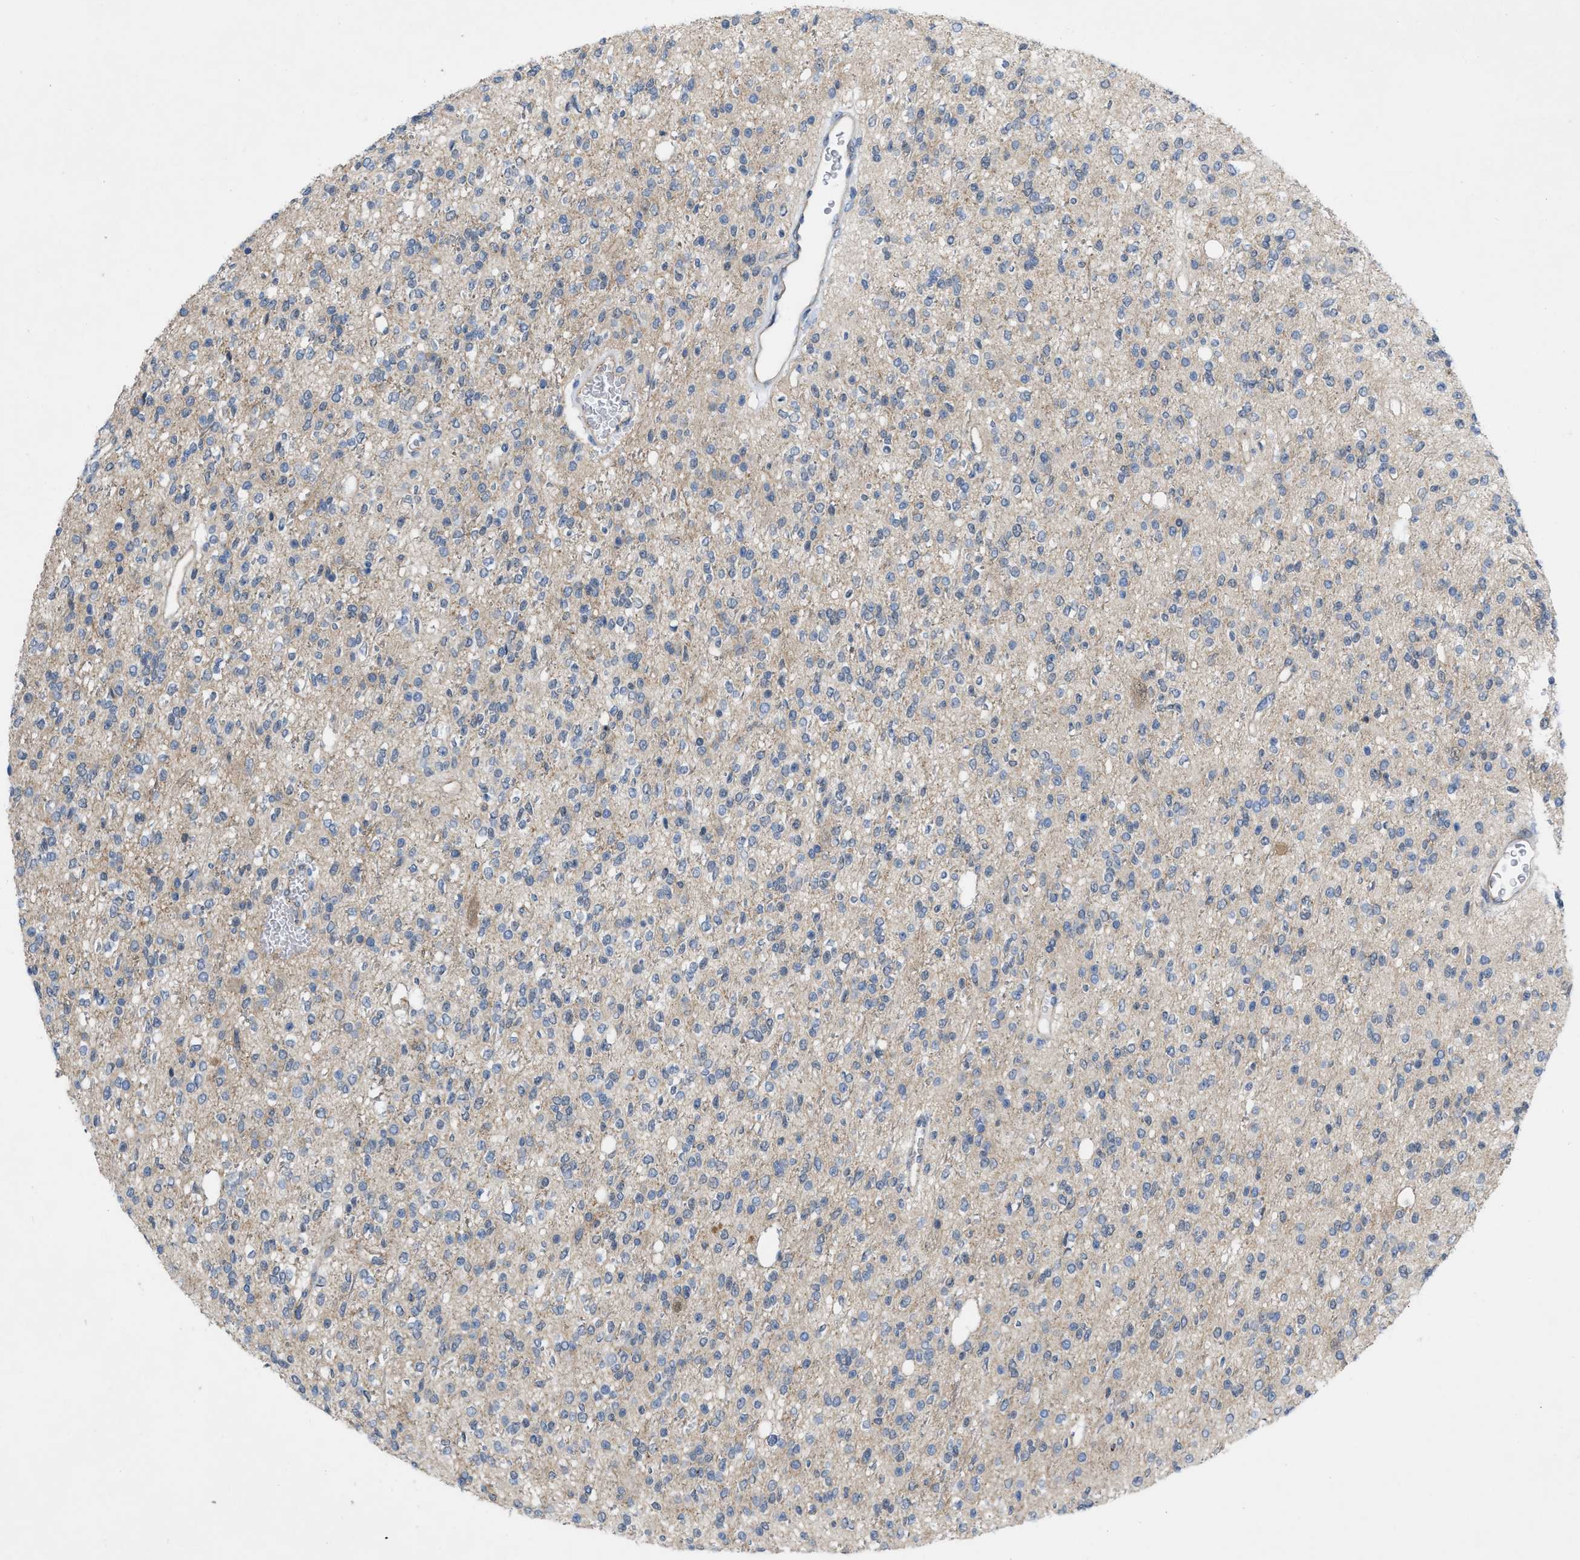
{"staining": {"intensity": "negative", "quantity": "none", "location": "none"}, "tissue": "glioma", "cell_type": "Tumor cells", "image_type": "cancer", "snomed": [{"axis": "morphology", "description": "Glioma, malignant, High grade"}, {"axis": "topography", "description": "Brain"}], "caption": "Immunohistochemistry (IHC) photomicrograph of neoplastic tissue: human glioma stained with DAB (3,3'-diaminobenzidine) shows no significant protein staining in tumor cells.", "gene": "NDEL1", "patient": {"sex": "male", "age": 34}}